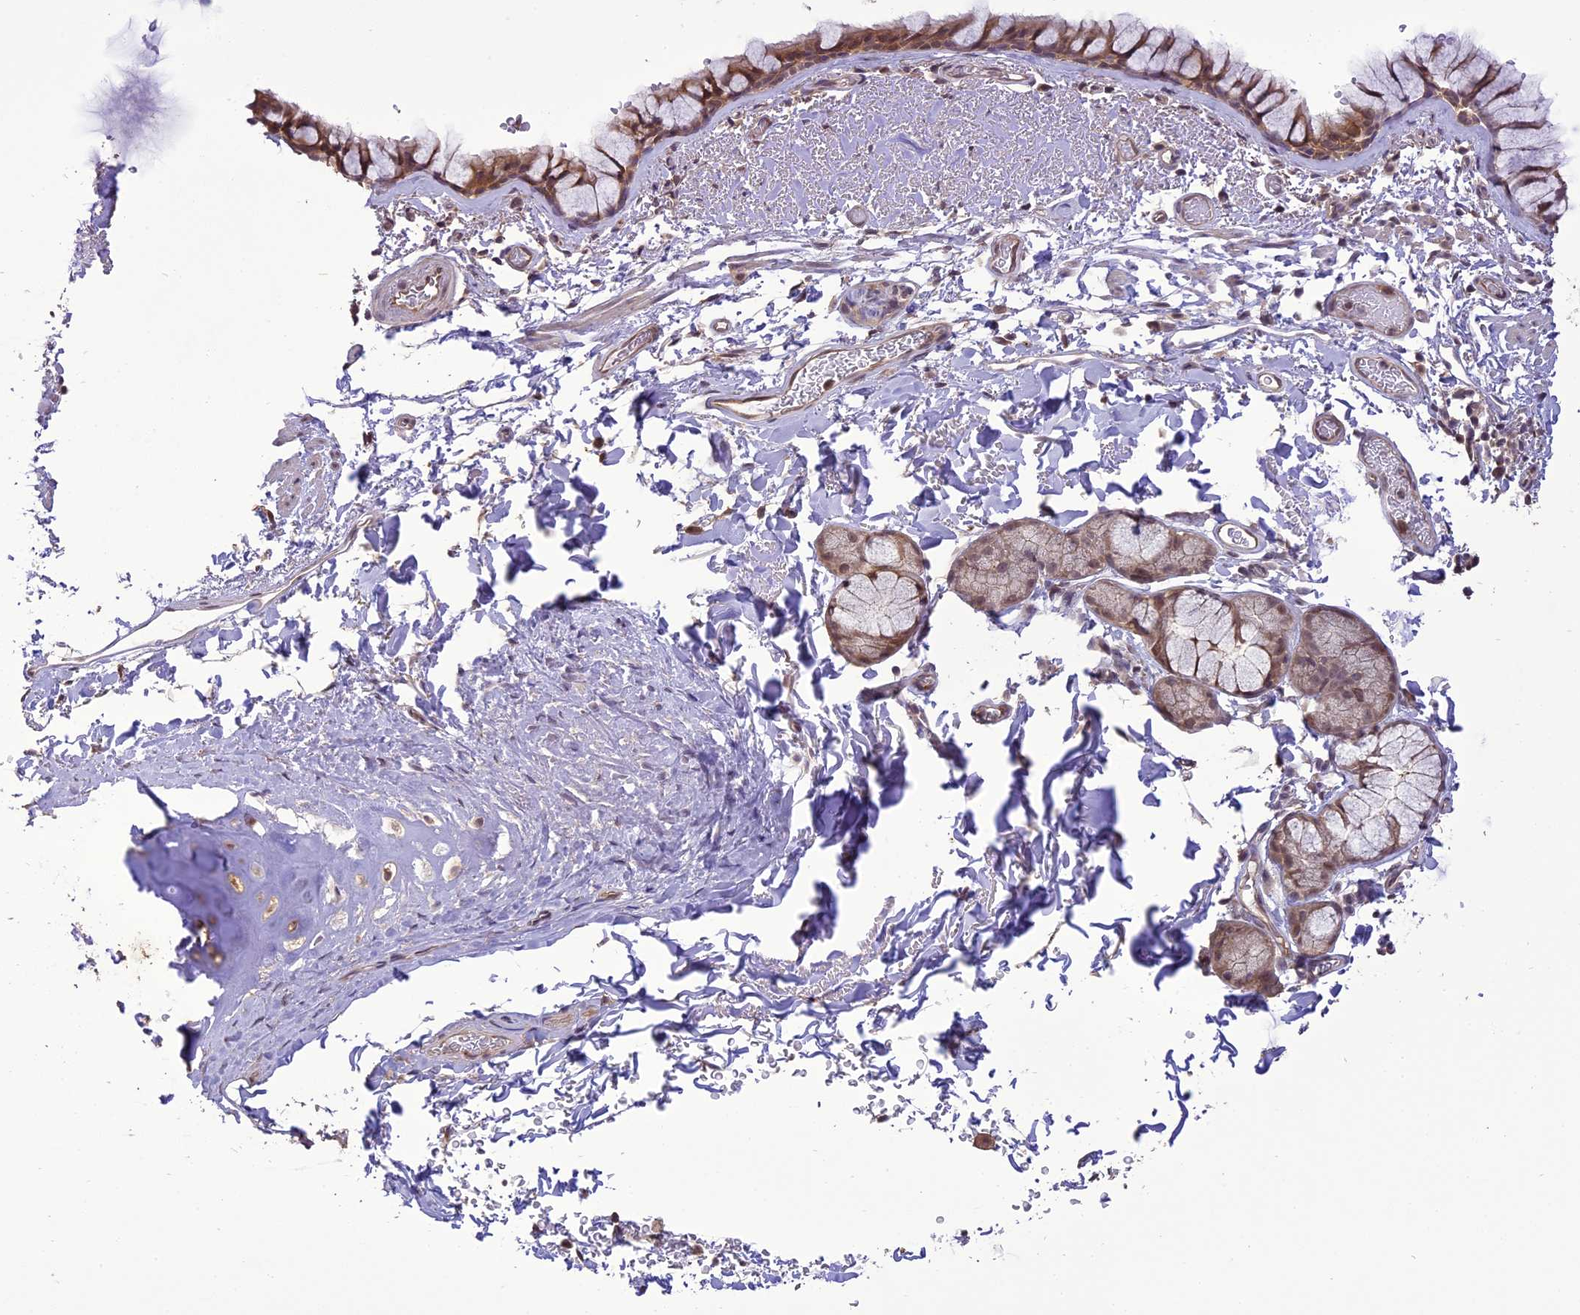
{"staining": {"intensity": "moderate", "quantity": ">75%", "location": "cytoplasmic/membranous,nuclear"}, "tissue": "bronchus", "cell_type": "Respiratory epithelial cells", "image_type": "normal", "snomed": [{"axis": "morphology", "description": "Normal tissue, NOS"}, {"axis": "topography", "description": "Bronchus"}], "caption": "DAB (3,3'-diaminobenzidine) immunohistochemical staining of normal bronchus demonstrates moderate cytoplasmic/membranous,nuclear protein staining in approximately >75% of respiratory epithelial cells.", "gene": "TIGD7", "patient": {"sex": "male", "age": 65}}